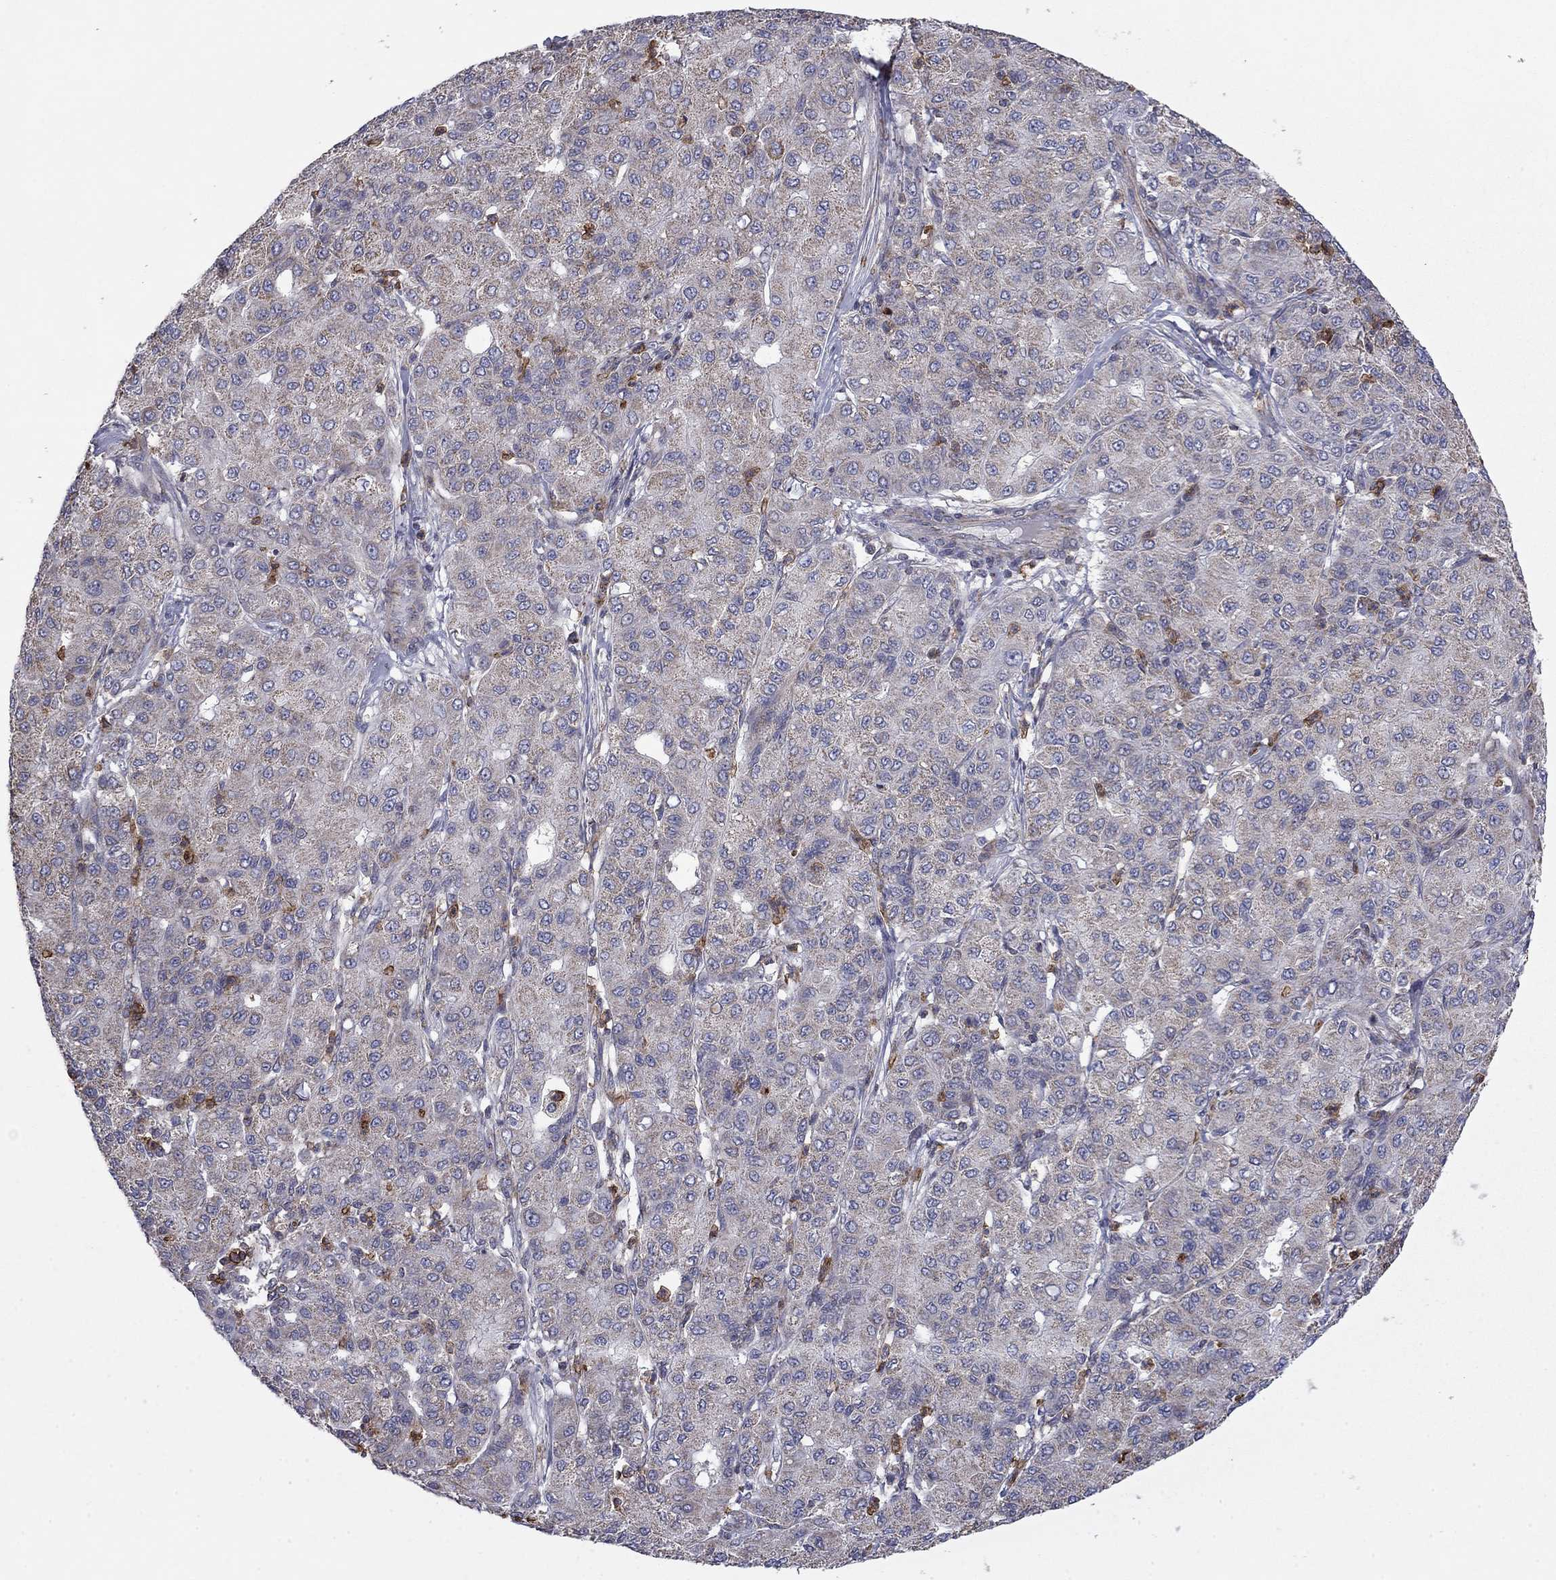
{"staining": {"intensity": "negative", "quantity": "none", "location": "none"}, "tissue": "liver cancer", "cell_type": "Tumor cells", "image_type": "cancer", "snomed": [{"axis": "morphology", "description": "Carcinoma, Hepatocellular, NOS"}, {"axis": "topography", "description": "Liver"}], "caption": "Tumor cells show no significant protein staining in liver cancer (hepatocellular carcinoma).", "gene": "DOP1B", "patient": {"sex": "male", "age": 65}}